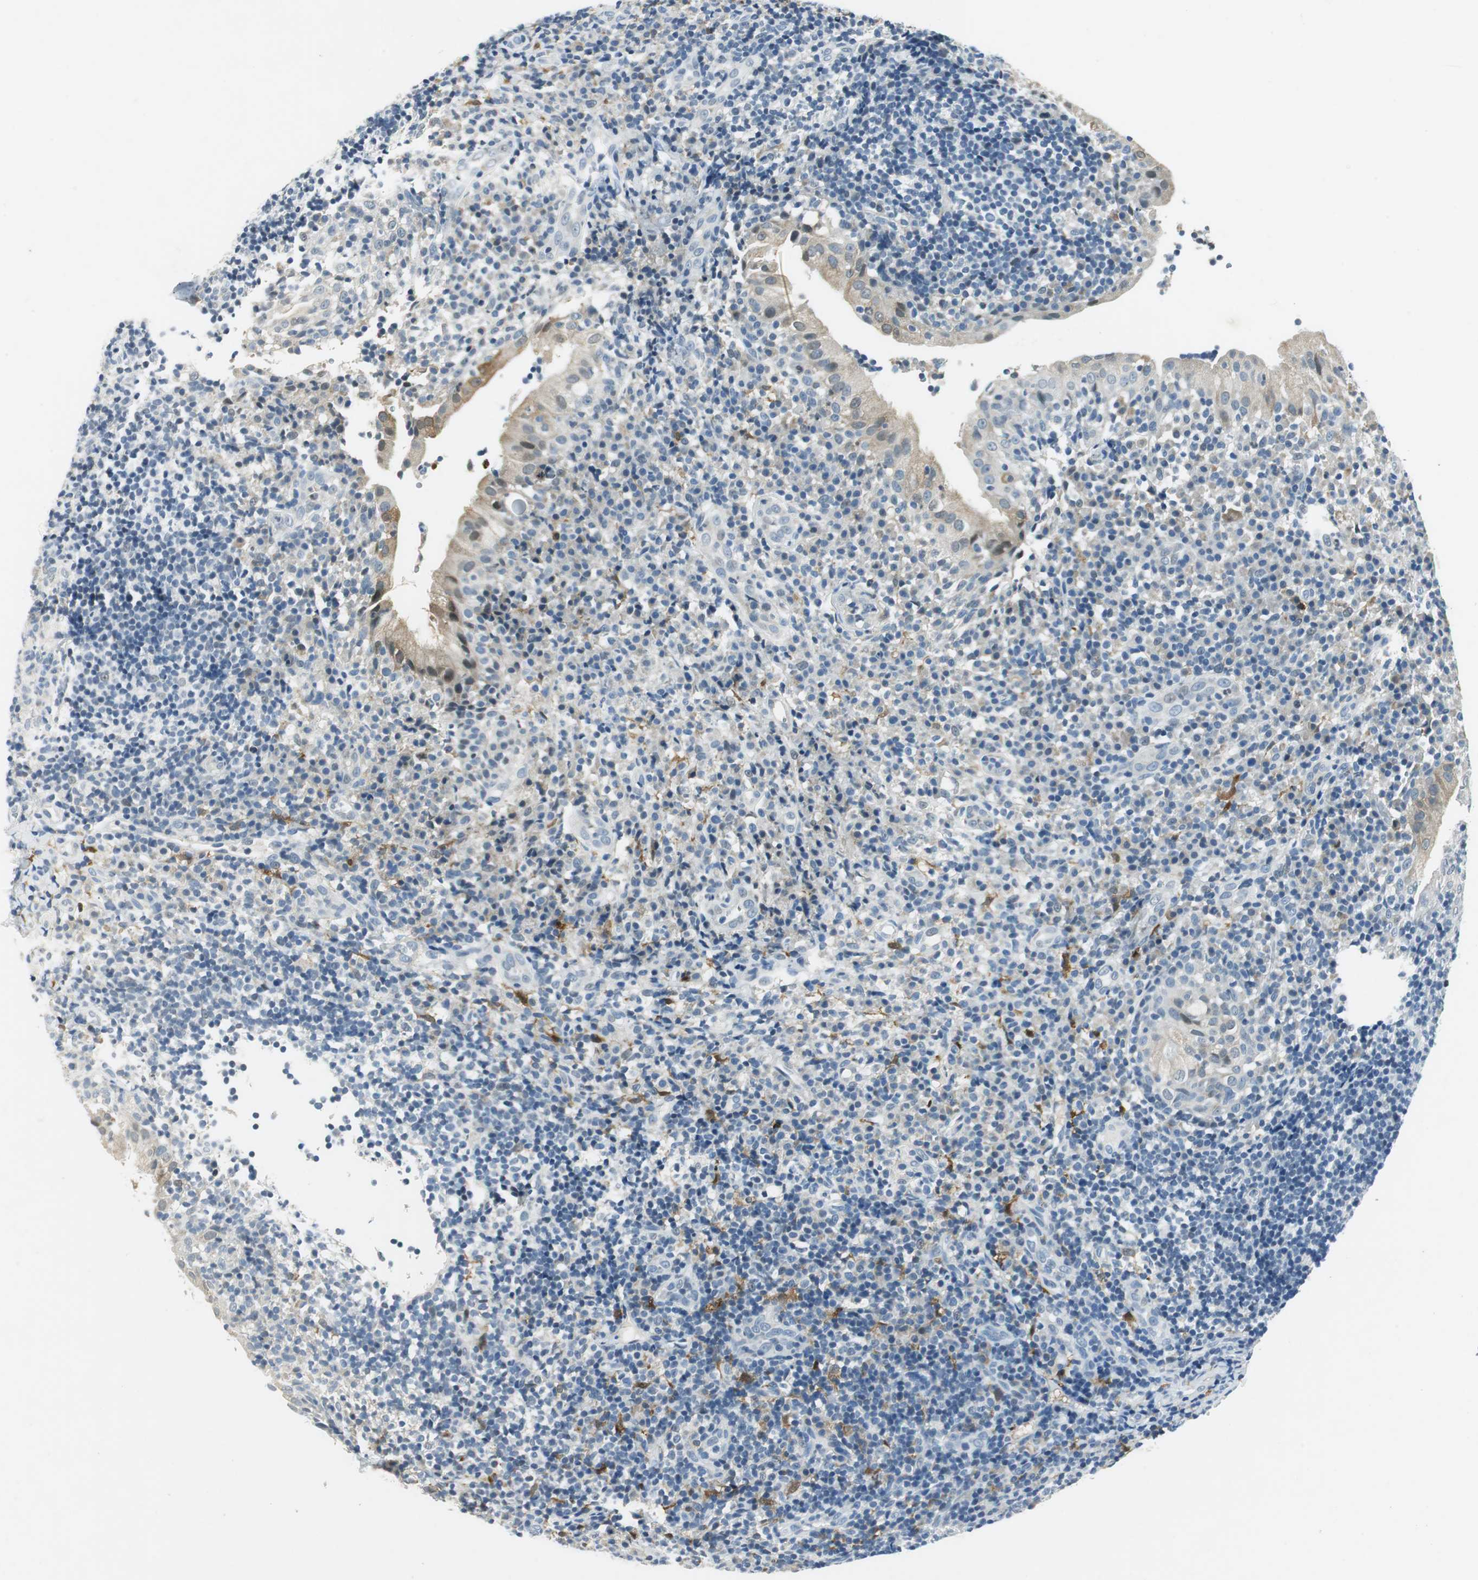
{"staining": {"intensity": "negative", "quantity": "none", "location": "none"}, "tissue": "tonsil", "cell_type": "Germinal center cells", "image_type": "normal", "snomed": [{"axis": "morphology", "description": "Normal tissue, NOS"}, {"axis": "topography", "description": "Tonsil"}], "caption": "Protein analysis of unremarkable tonsil demonstrates no significant staining in germinal center cells.", "gene": "ME1", "patient": {"sex": "female", "age": 40}}